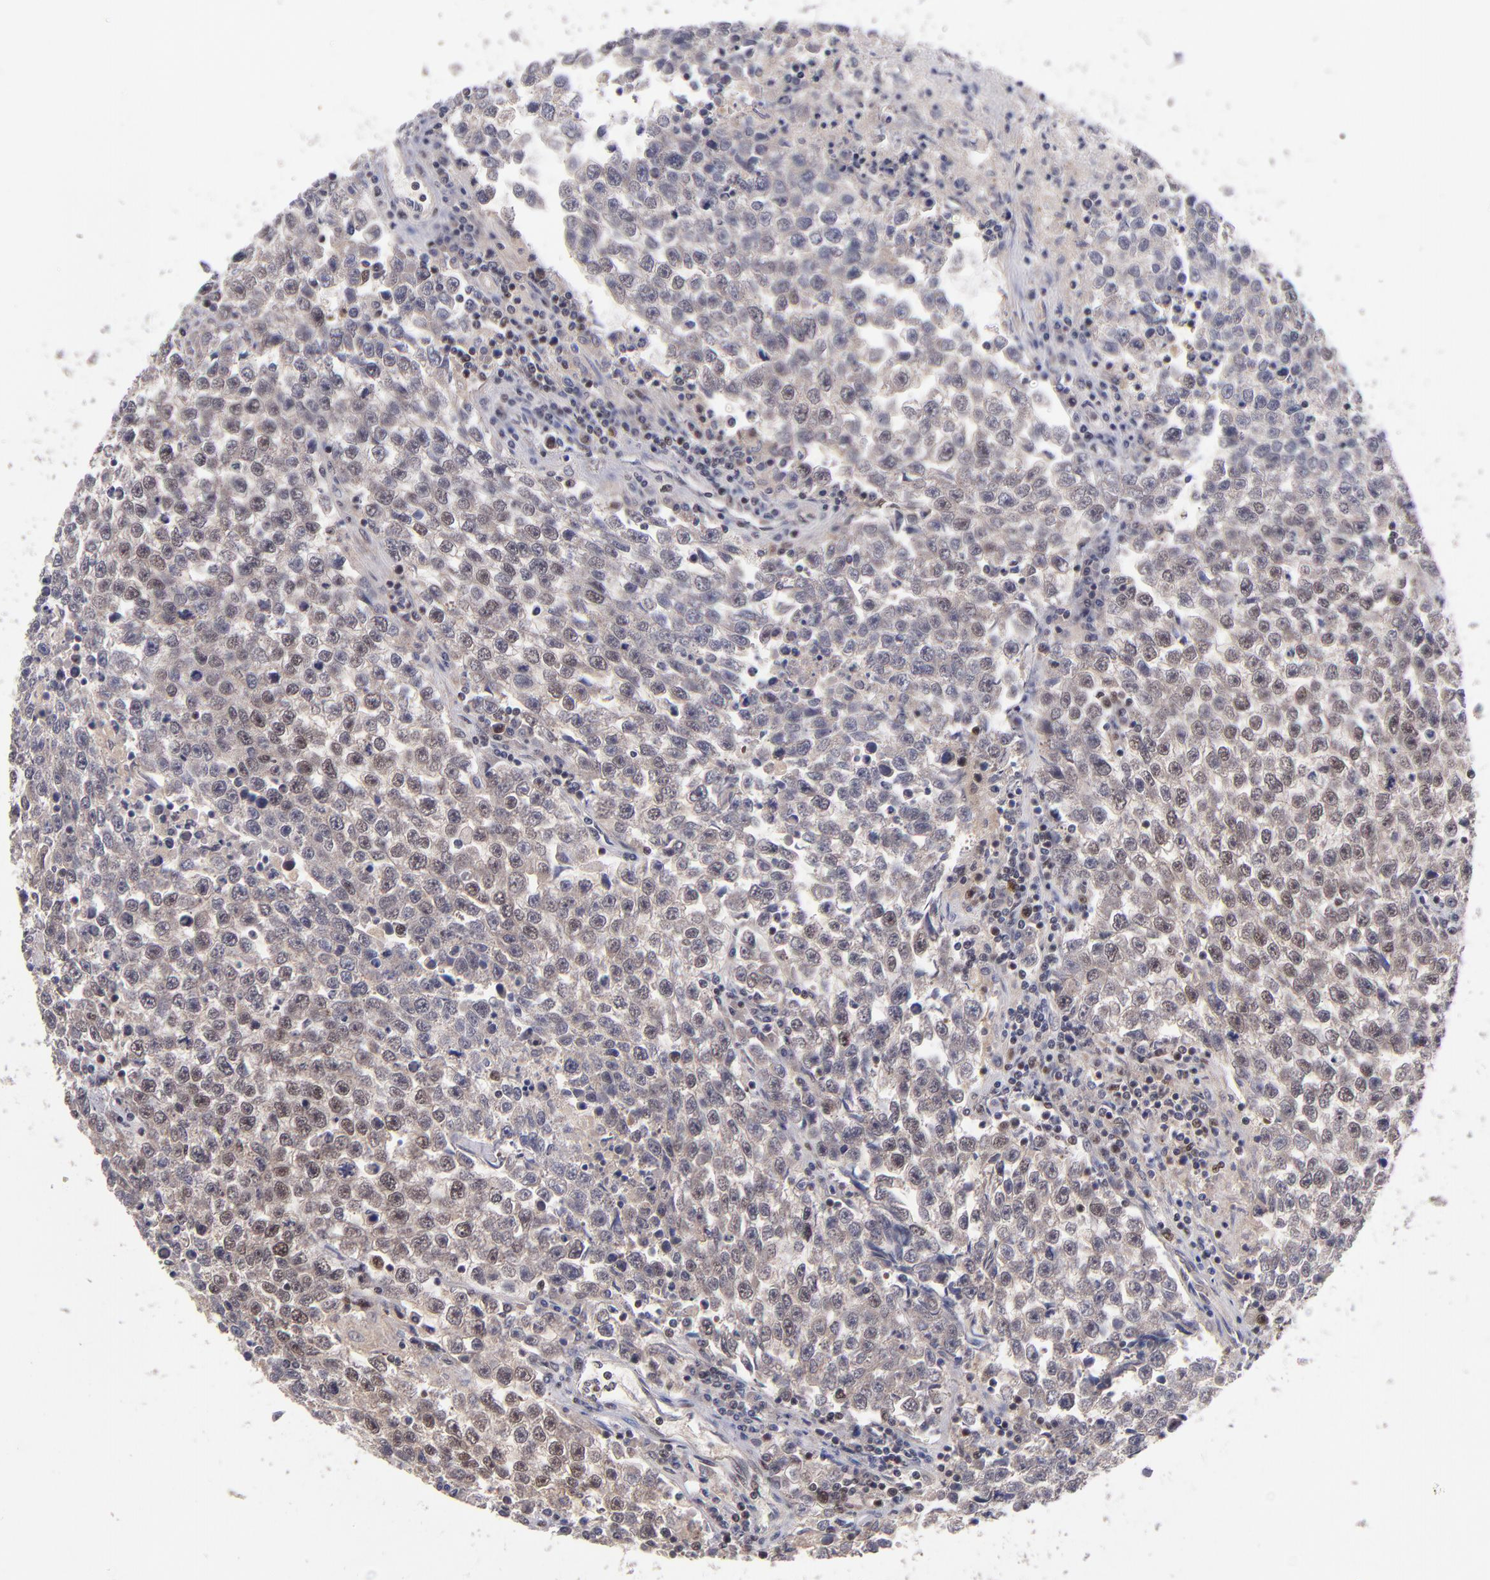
{"staining": {"intensity": "moderate", "quantity": "25%-75%", "location": "nuclear"}, "tissue": "testis cancer", "cell_type": "Tumor cells", "image_type": "cancer", "snomed": [{"axis": "morphology", "description": "Seminoma, NOS"}, {"axis": "topography", "description": "Testis"}], "caption": "Tumor cells demonstrate medium levels of moderate nuclear positivity in about 25%-75% of cells in testis seminoma.", "gene": "EP300", "patient": {"sex": "male", "age": 36}}